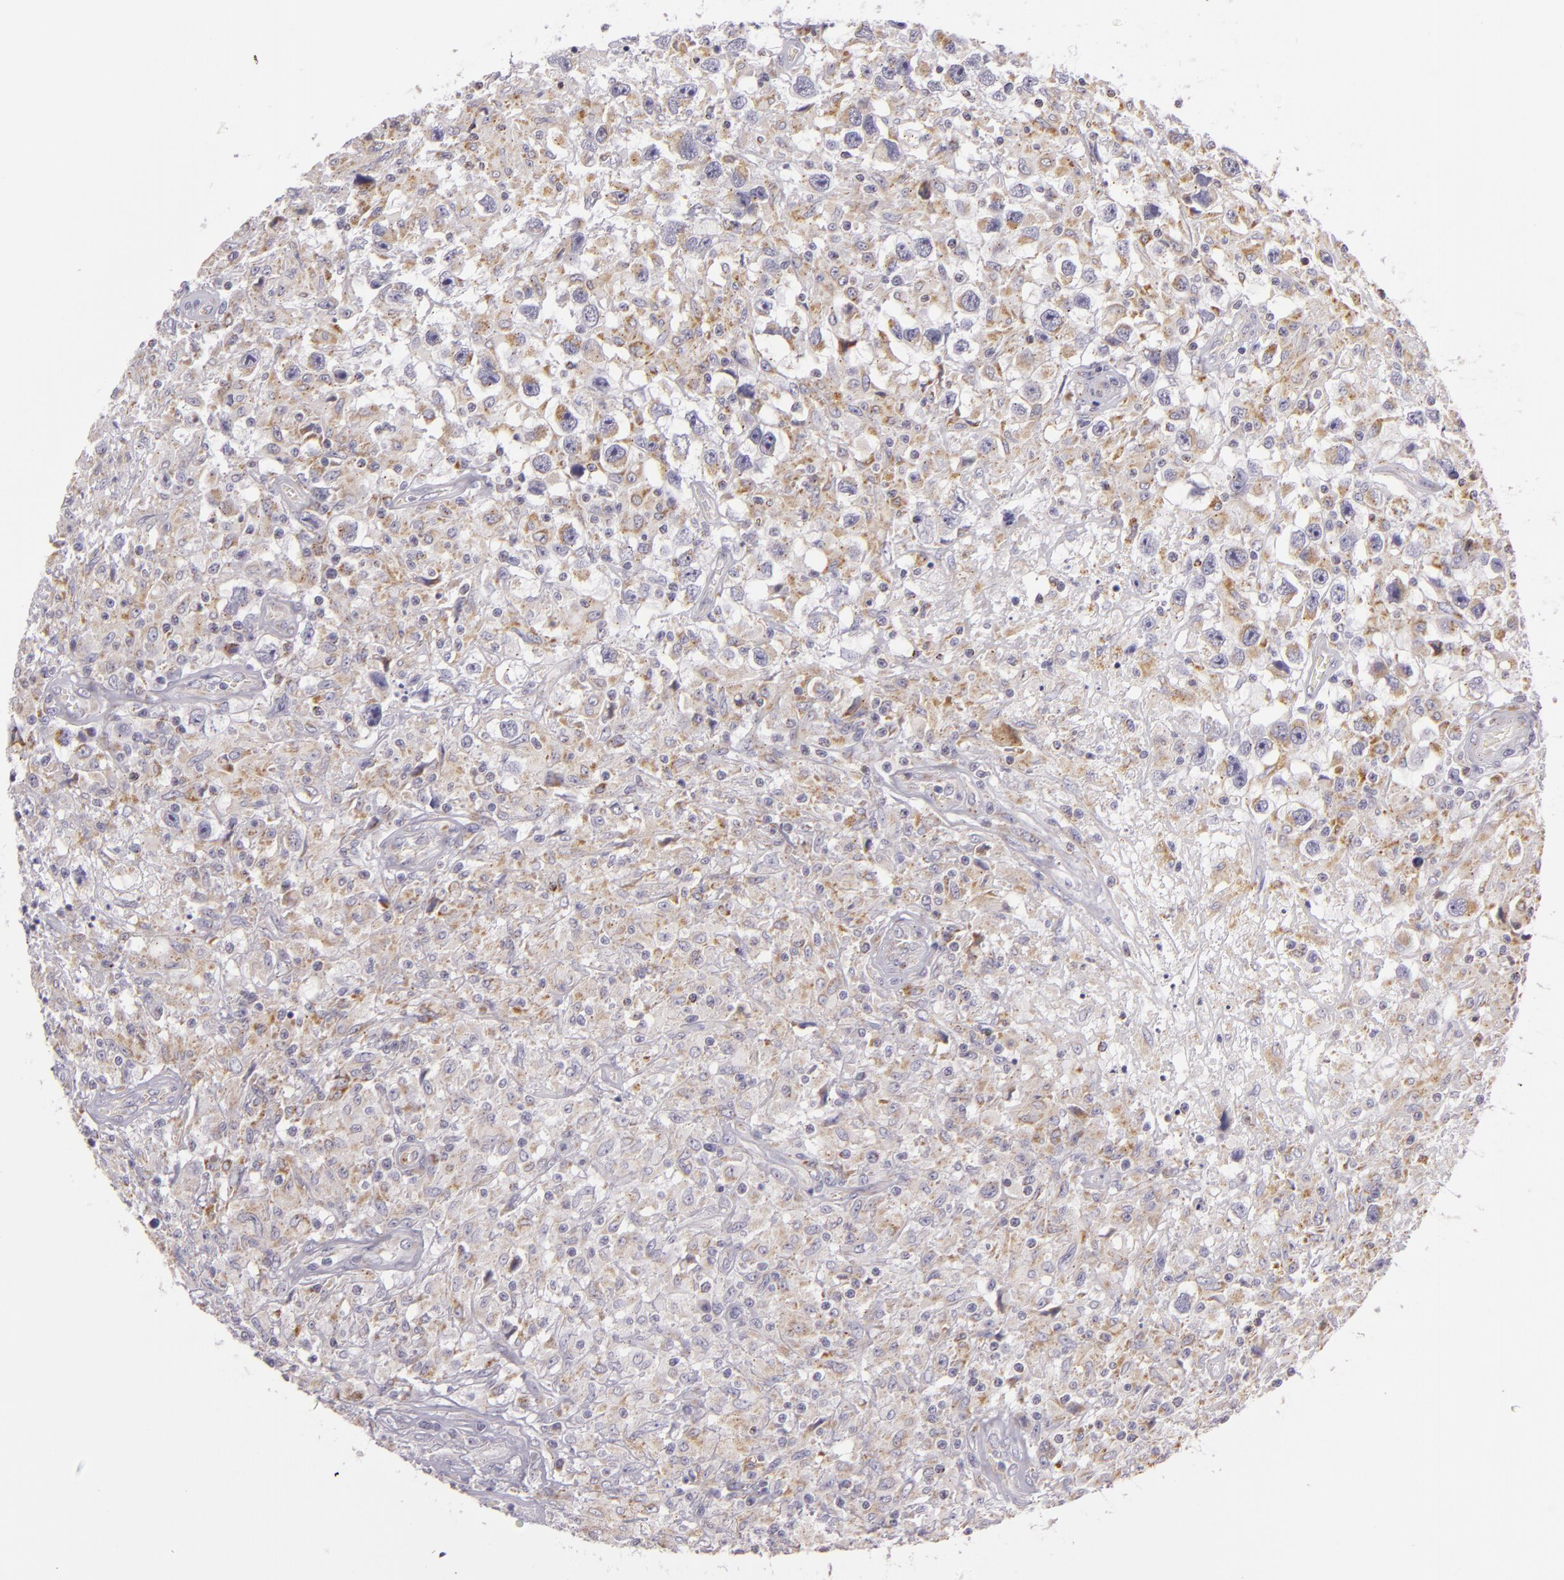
{"staining": {"intensity": "weak", "quantity": ">75%", "location": "cytoplasmic/membranous"}, "tissue": "testis cancer", "cell_type": "Tumor cells", "image_type": "cancer", "snomed": [{"axis": "morphology", "description": "Seminoma, NOS"}, {"axis": "topography", "description": "Testis"}], "caption": "IHC photomicrograph of testis cancer stained for a protein (brown), which exhibits low levels of weak cytoplasmic/membranous positivity in approximately >75% of tumor cells.", "gene": "CILK1", "patient": {"sex": "male", "age": 34}}